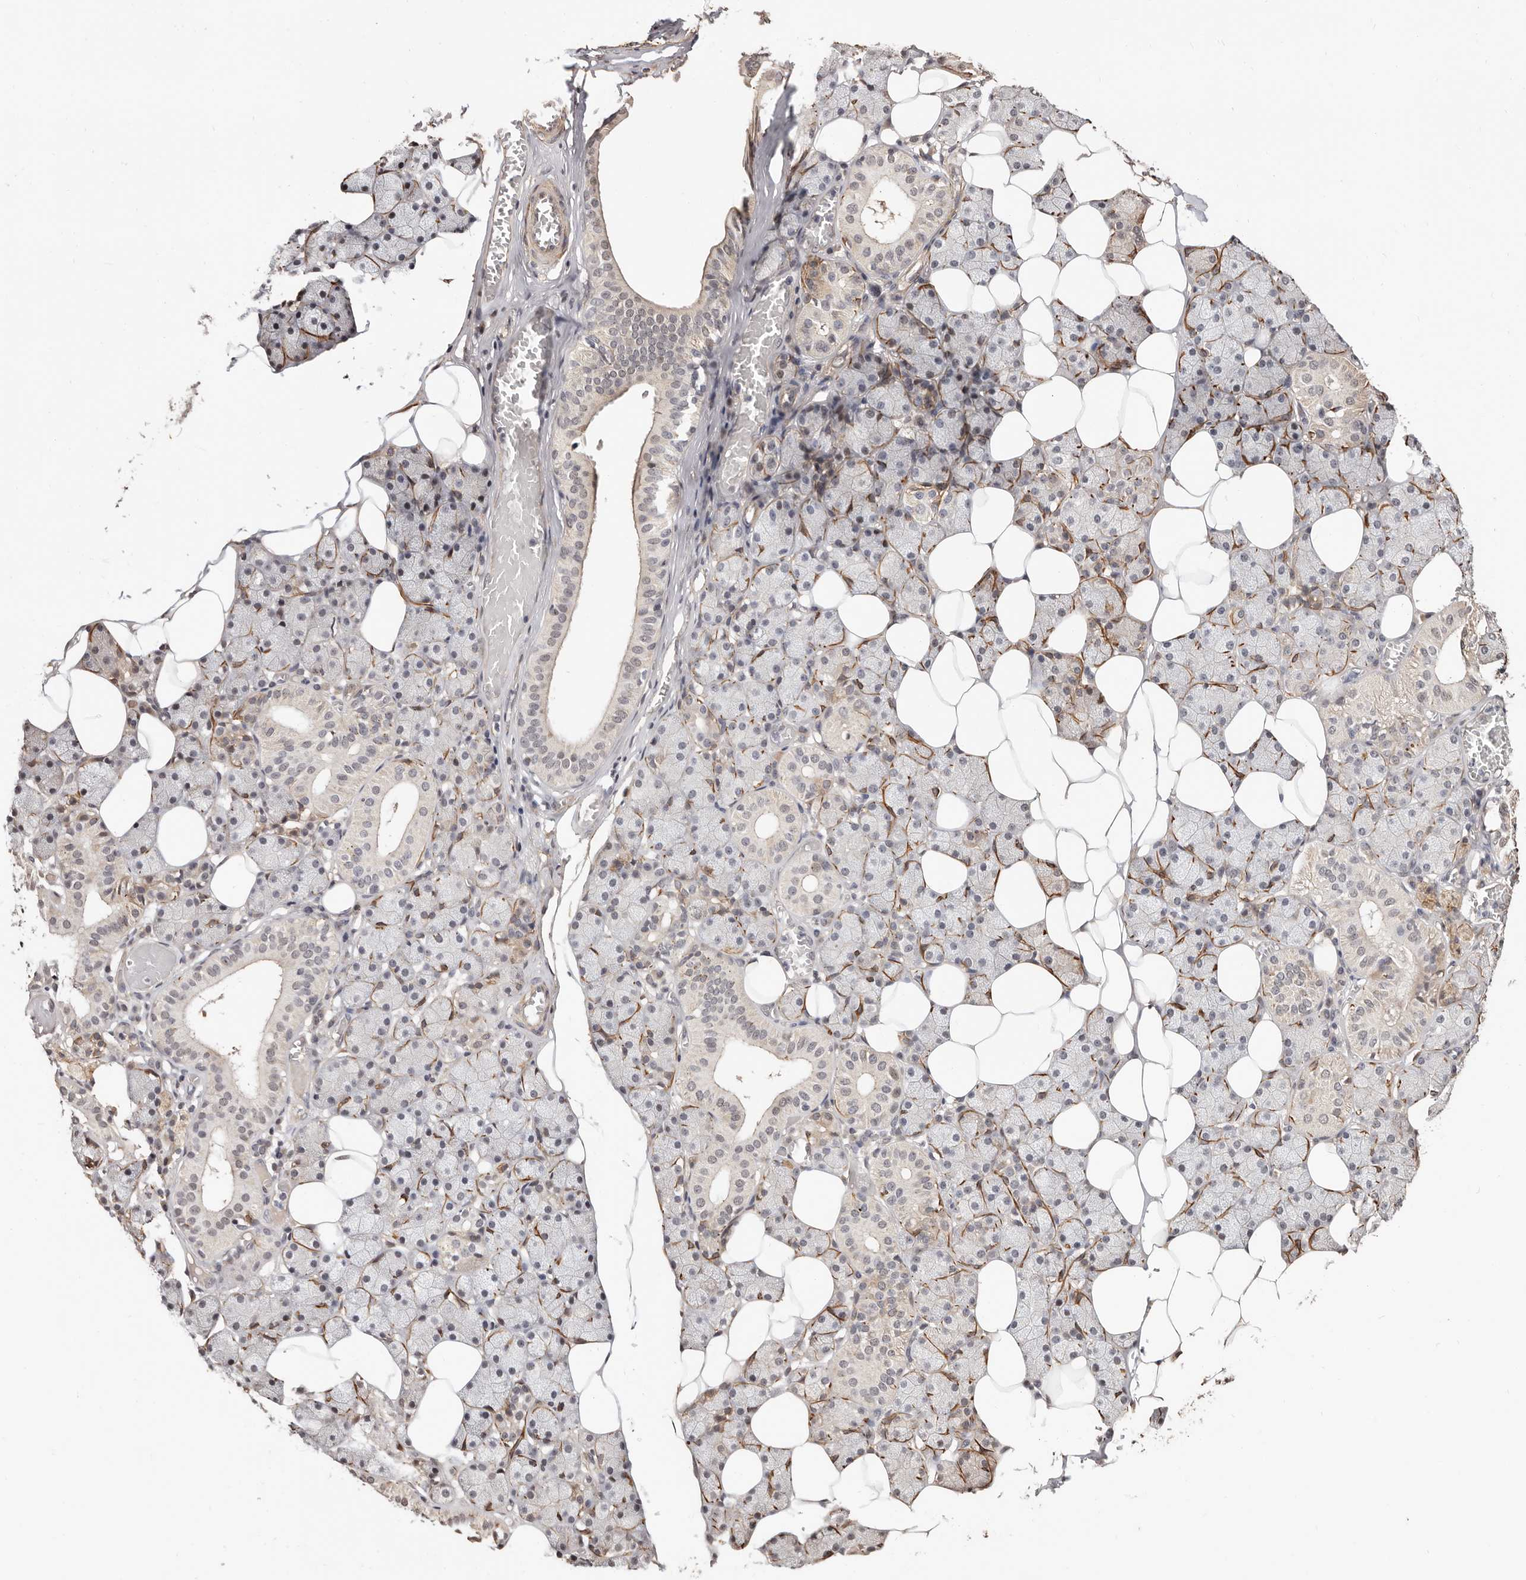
{"staining": {"intensity": "moderate", "quantity": "<25%", "location": "cytoplasmic/membranous"}, "tissue": "salivary gland", "cell_type": "Glandular cells", "image_type": "normal", "snomed": [{"axis": "morphology", "description": "Normal tissue, NOS"}, {"axis": "topography", "description": "Salivary gland"}], "caption": "Normal salivary gland shows moderate cytoplasmic/membranous positivity in about <25% of glandular cells, visualized by immunohistochemistry. Using DAB (brown) and hematoxylin (blue) stains, captured at high magnification using brightfield microscopy.", "gene": "TRIP13", "patient": {"sex": "female", "age": 33}}